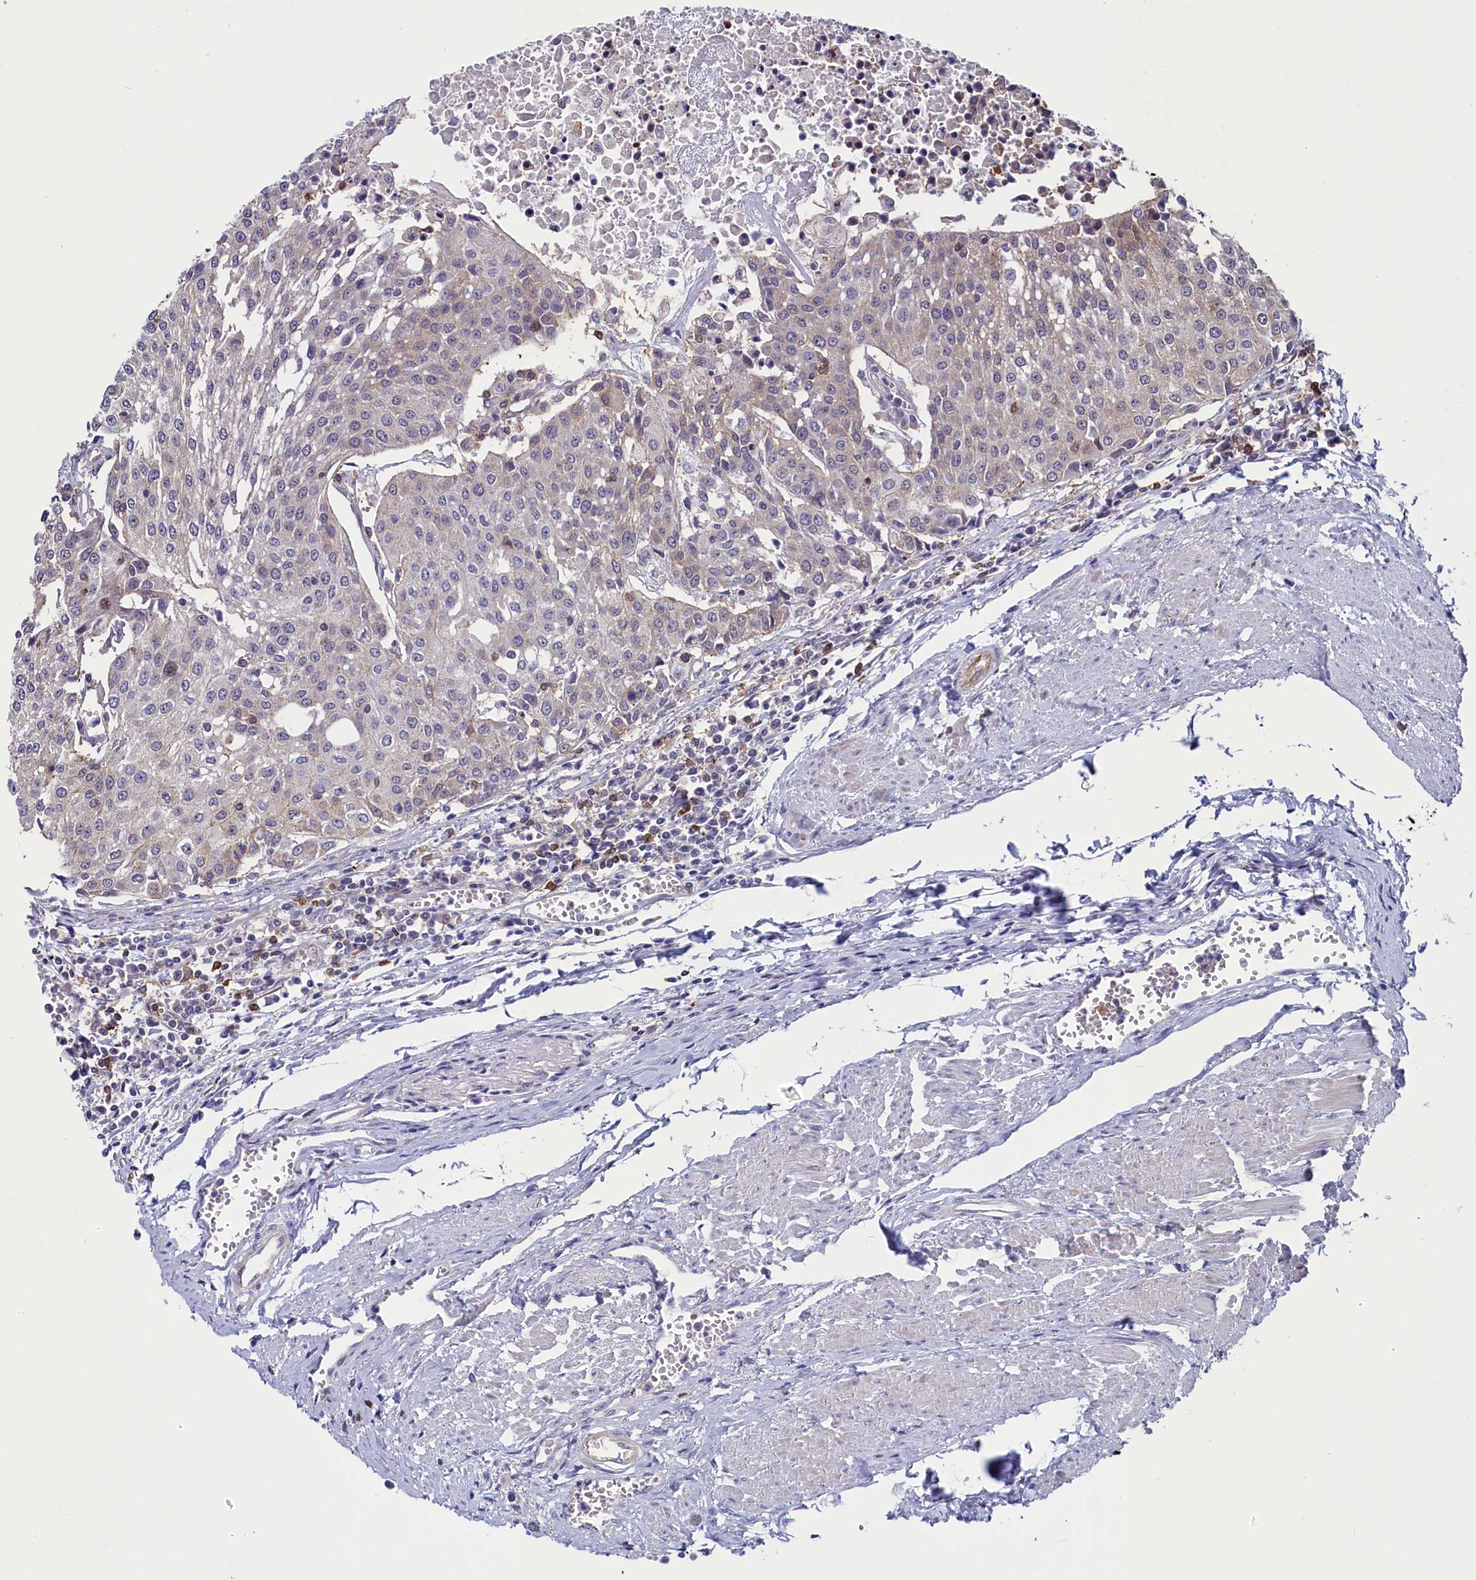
{"staining": {"intensity": "weak", "quantity": "25%-75%", "location": "cytoplasmic/membranous,nuclear"}, "tissue": "urothelial cancer", "cell_type": "Tumor cells", "image_type": "cancer", "snomed": [{"axis": "morphology", "description": "Urothelial carcinoma, High grade"}, {"axis": "topography", "description": "Urinary bladder"}], "caption": "A micrograph showing weak cytoplasmic/membranous and nuclear expression in about 25%-75% of tumor cells in urothelial cancer, as visualized by brown immunohistochemical staining.", "gene": "CIAPIN1", "patient": {"sex": "female", "age": 85}}